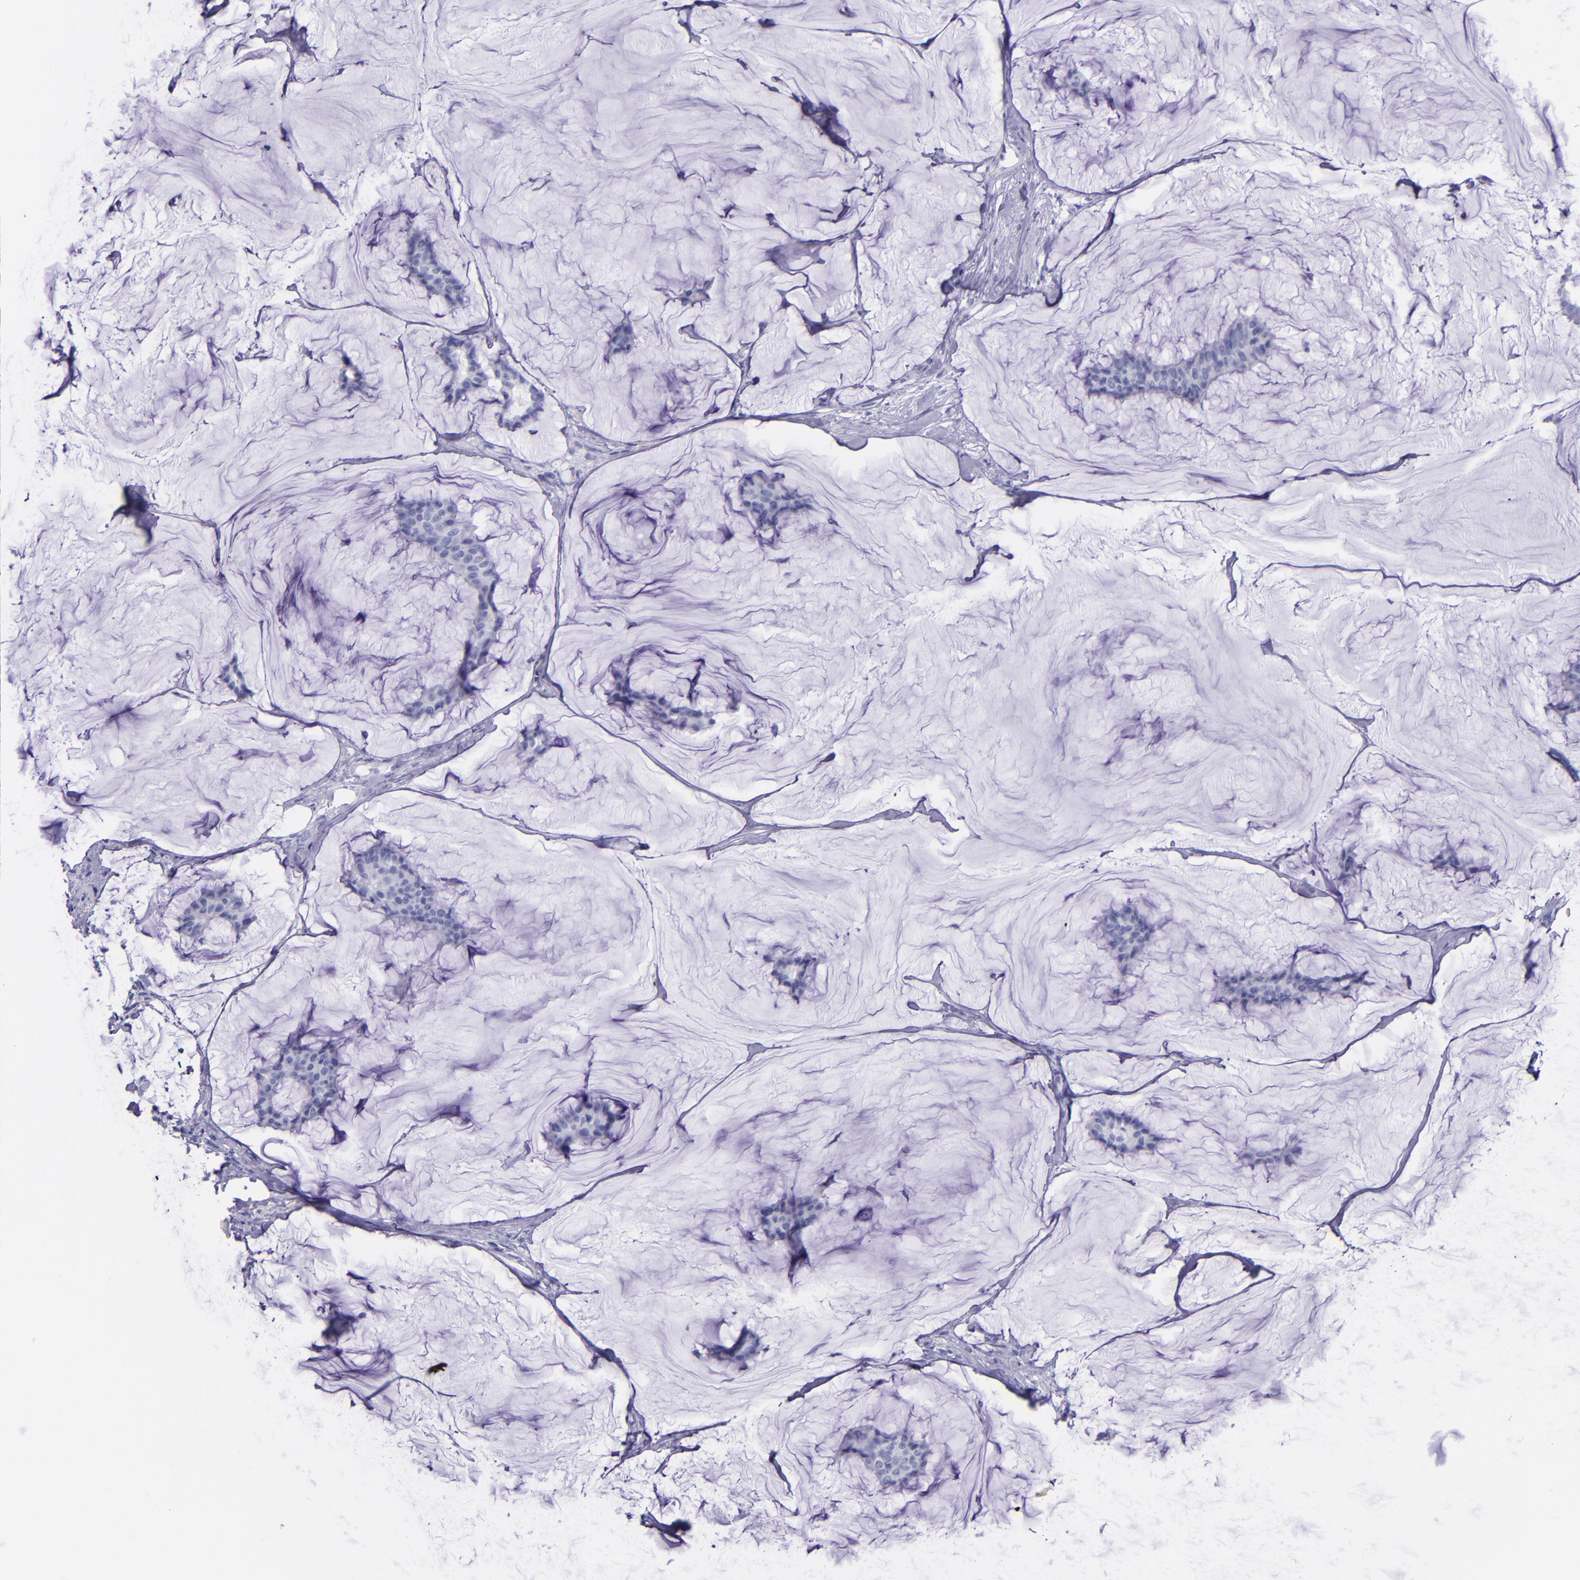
{"staining": {"intensity": "negative", "quantity": "none", "location": "none"}, "tissue": "breast cancer", "cell_type": "Tumor cells", "image_type": "cancer", "snomed": [{"axis": "morphology", "description": "Duct carcinoma"}, {"axis": "topography", "description": "Breast"}], "caption": "Protein analysis of breast intraductal carcinoma exhibits no significant staining in tumor cells. (DAB IHC with hematoxylin counter stain).", "gene": "SLPI", "patient": {"sex": "female", "age": 93}}